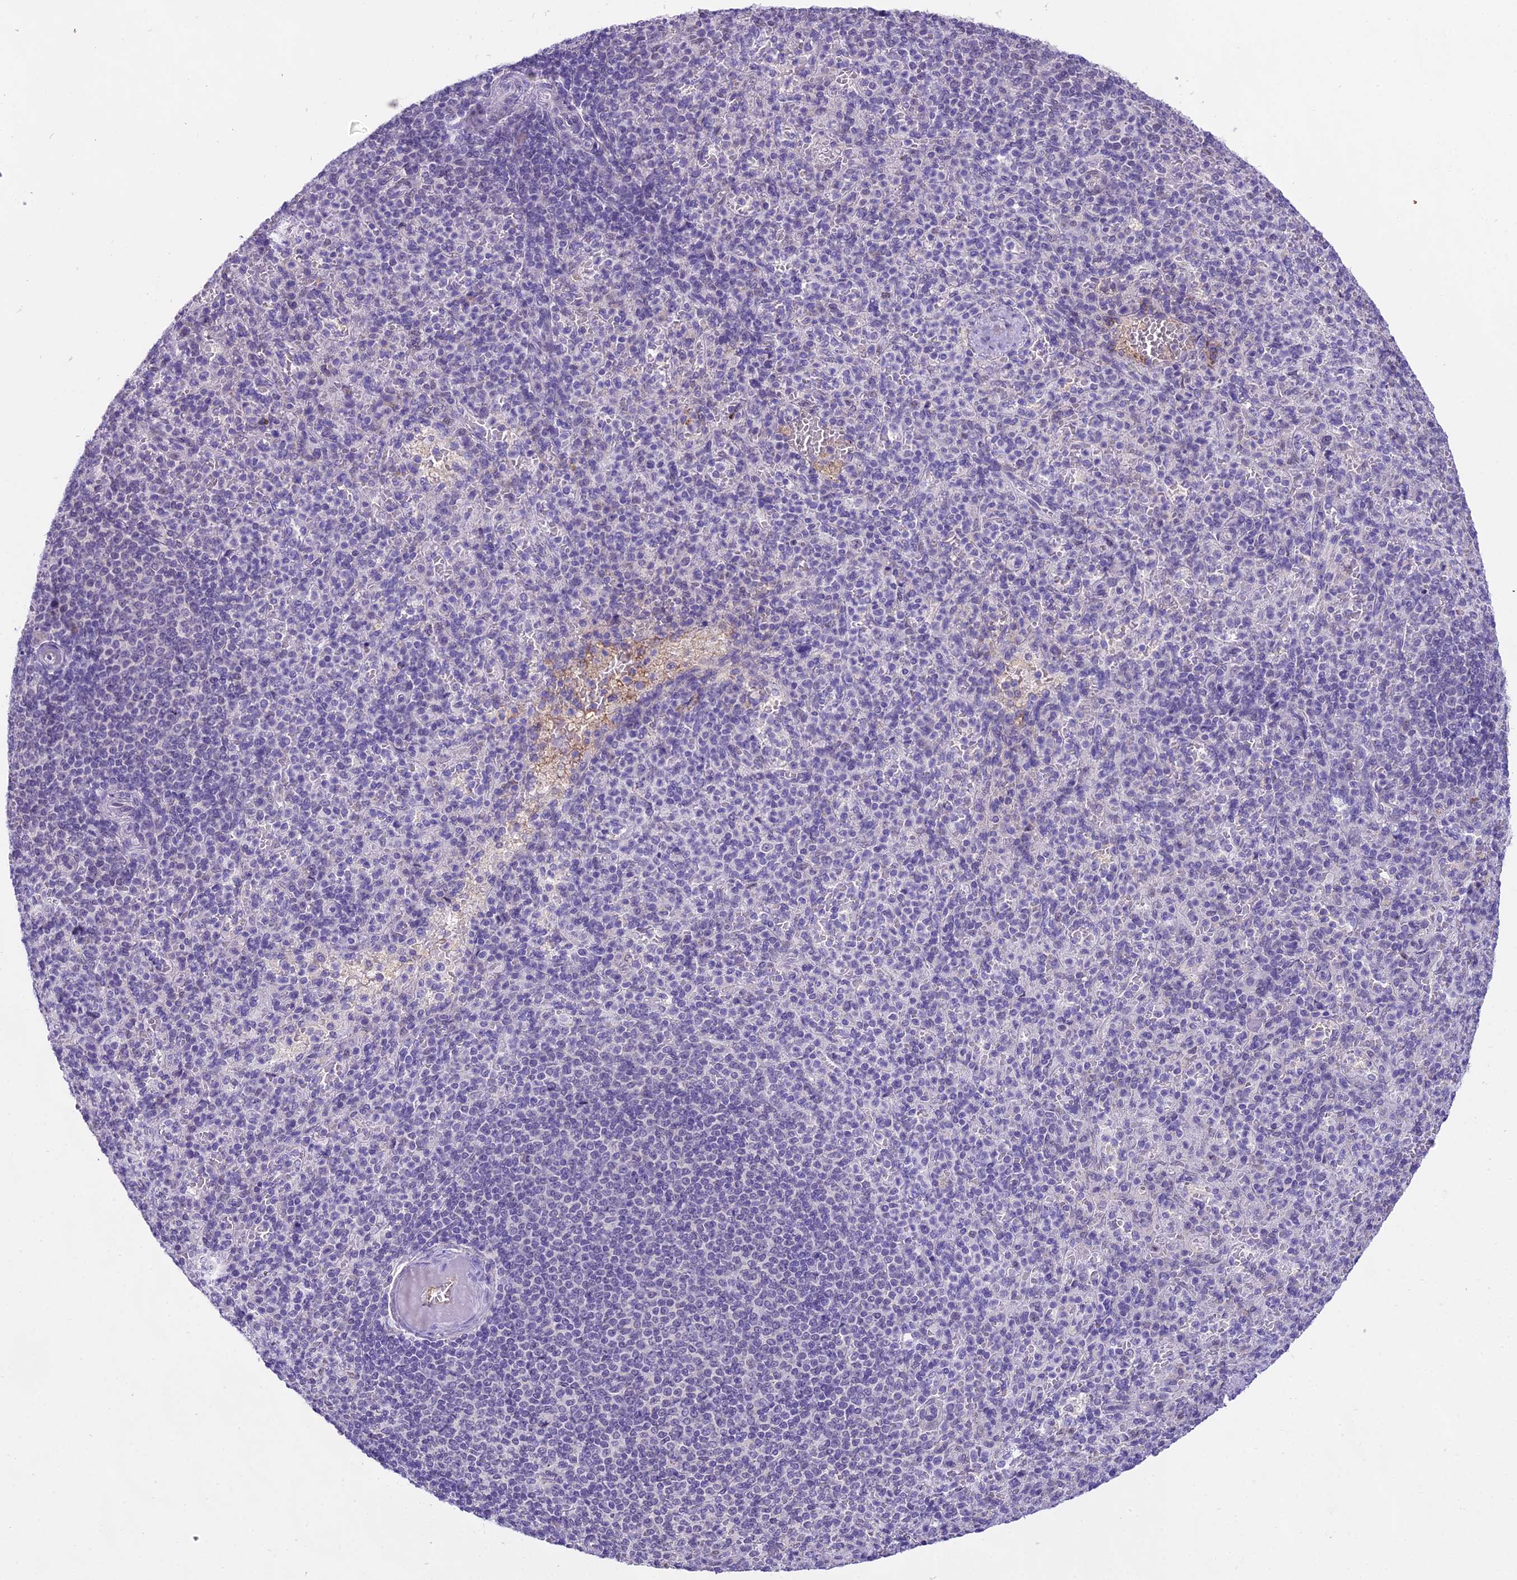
{"staining": {"intensity": "negative", "quantity": "none", "location": "none"}, "tissue": "spleen", "cell_type": "Cells in red pulp", "image_type": "normal", "snomed": [{"axis": "morphology", "description": "Normal tissue, NOS"}, {"axis": "topography", "description": "Spleen"}], "caption": "The image exhibits no staining of cells in red pulp in normal spleen. (DAB (3,3'-diaminobenzidine) IHC with hematoxylin counter stain).", "gene": "MAT2A", "patient": {"sex": "female", "age": 74}}